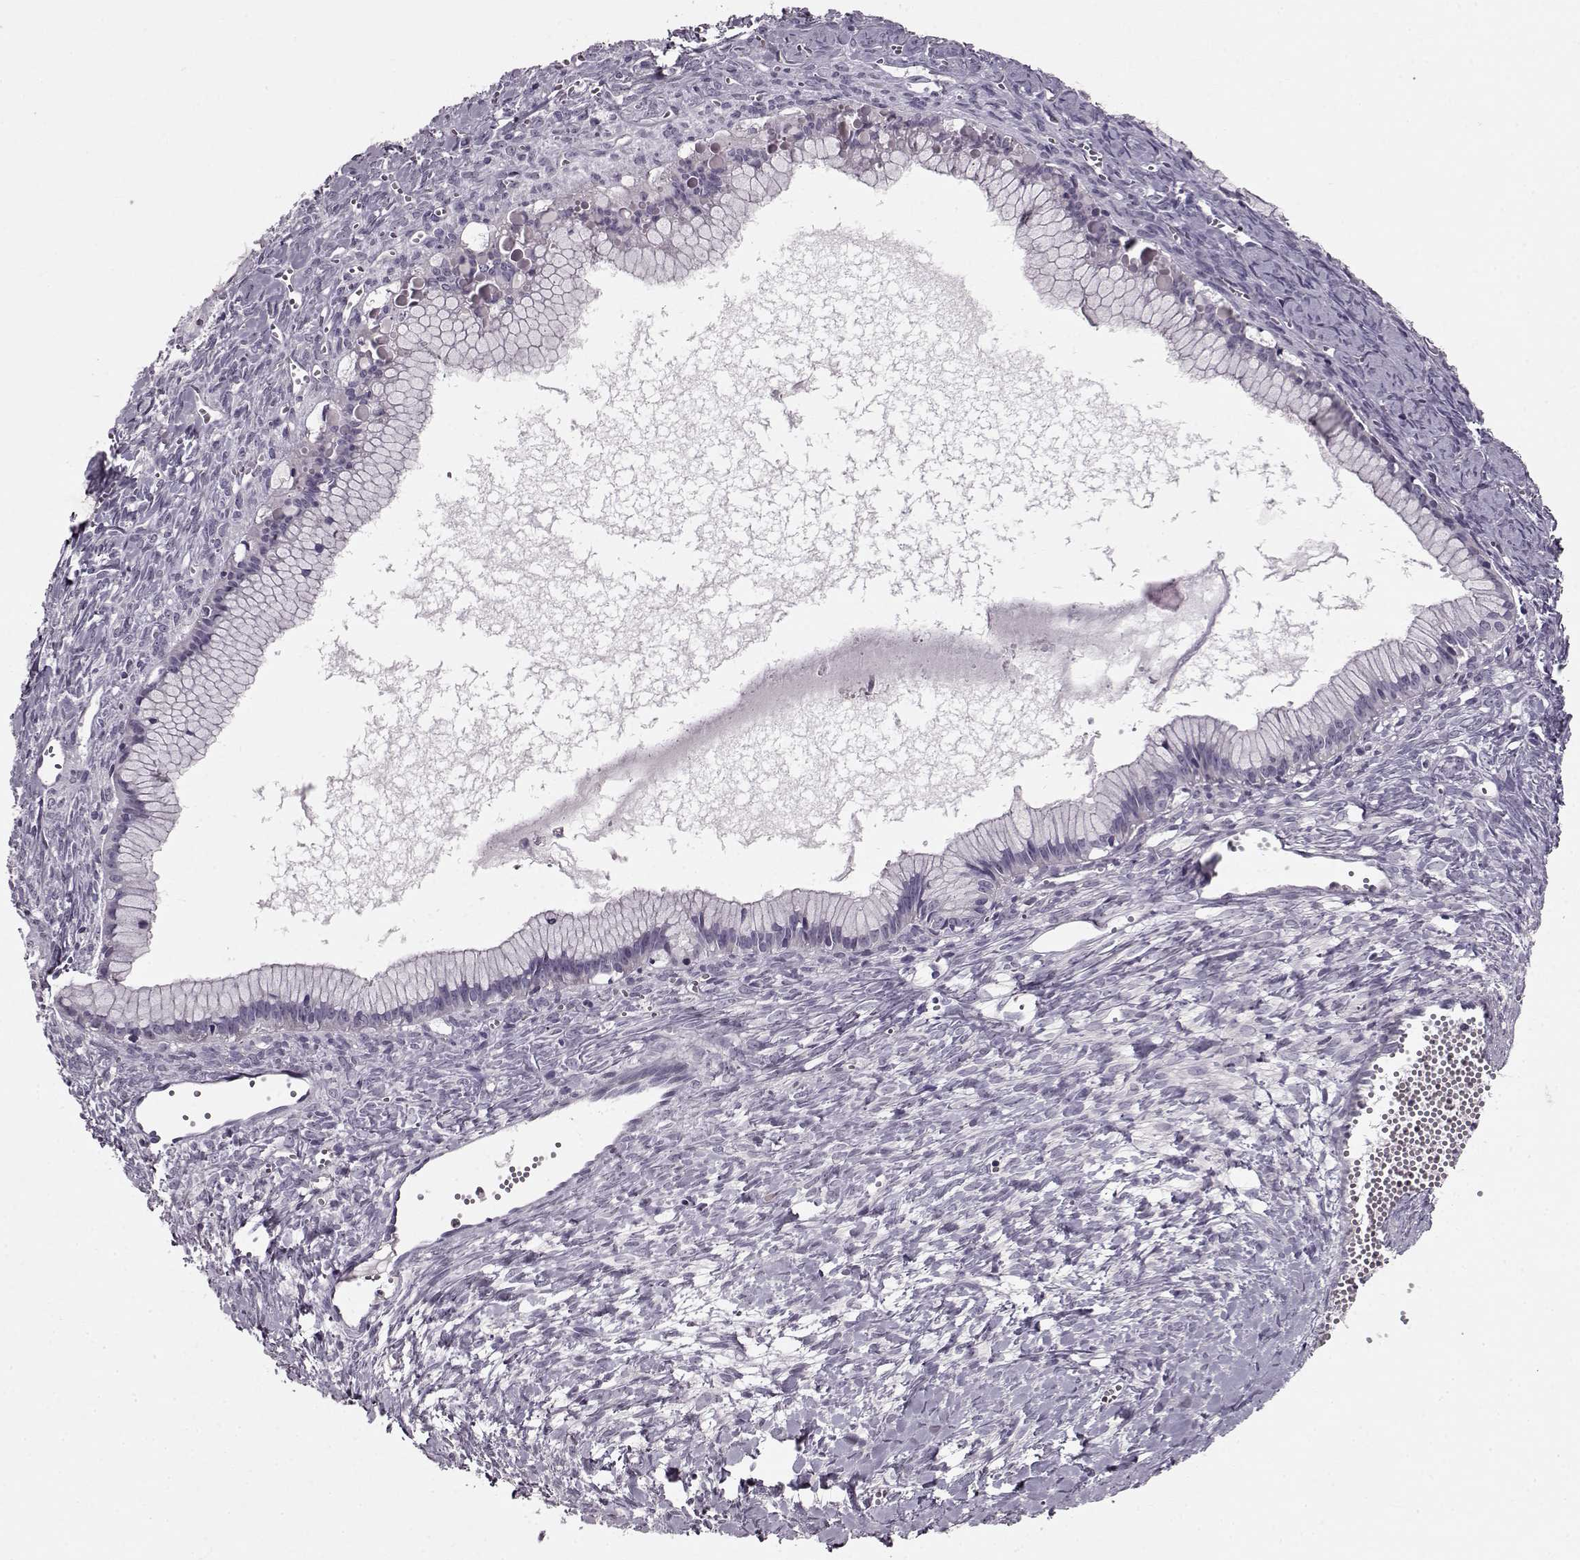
{"staining": {"intensity": "negative", "quantity": "none", "location": "none"}, "tissue": "ovarian cancer", "cell_type": "Tumor cells", "image_type": "cancer", "snomed": [{"axis": "morphology", "description": "Cystadenocarcinoma, mucinous, NOS"}, {"axis": "topography", "description": "Ovary"}], "caption": "Photomicrograph shows no significant protein staining in tumor cells of mucinous cystadenocarcinoma (ovarian).", "gene": "RP1L1", "patient": {"sex": "female", "age": 41}}